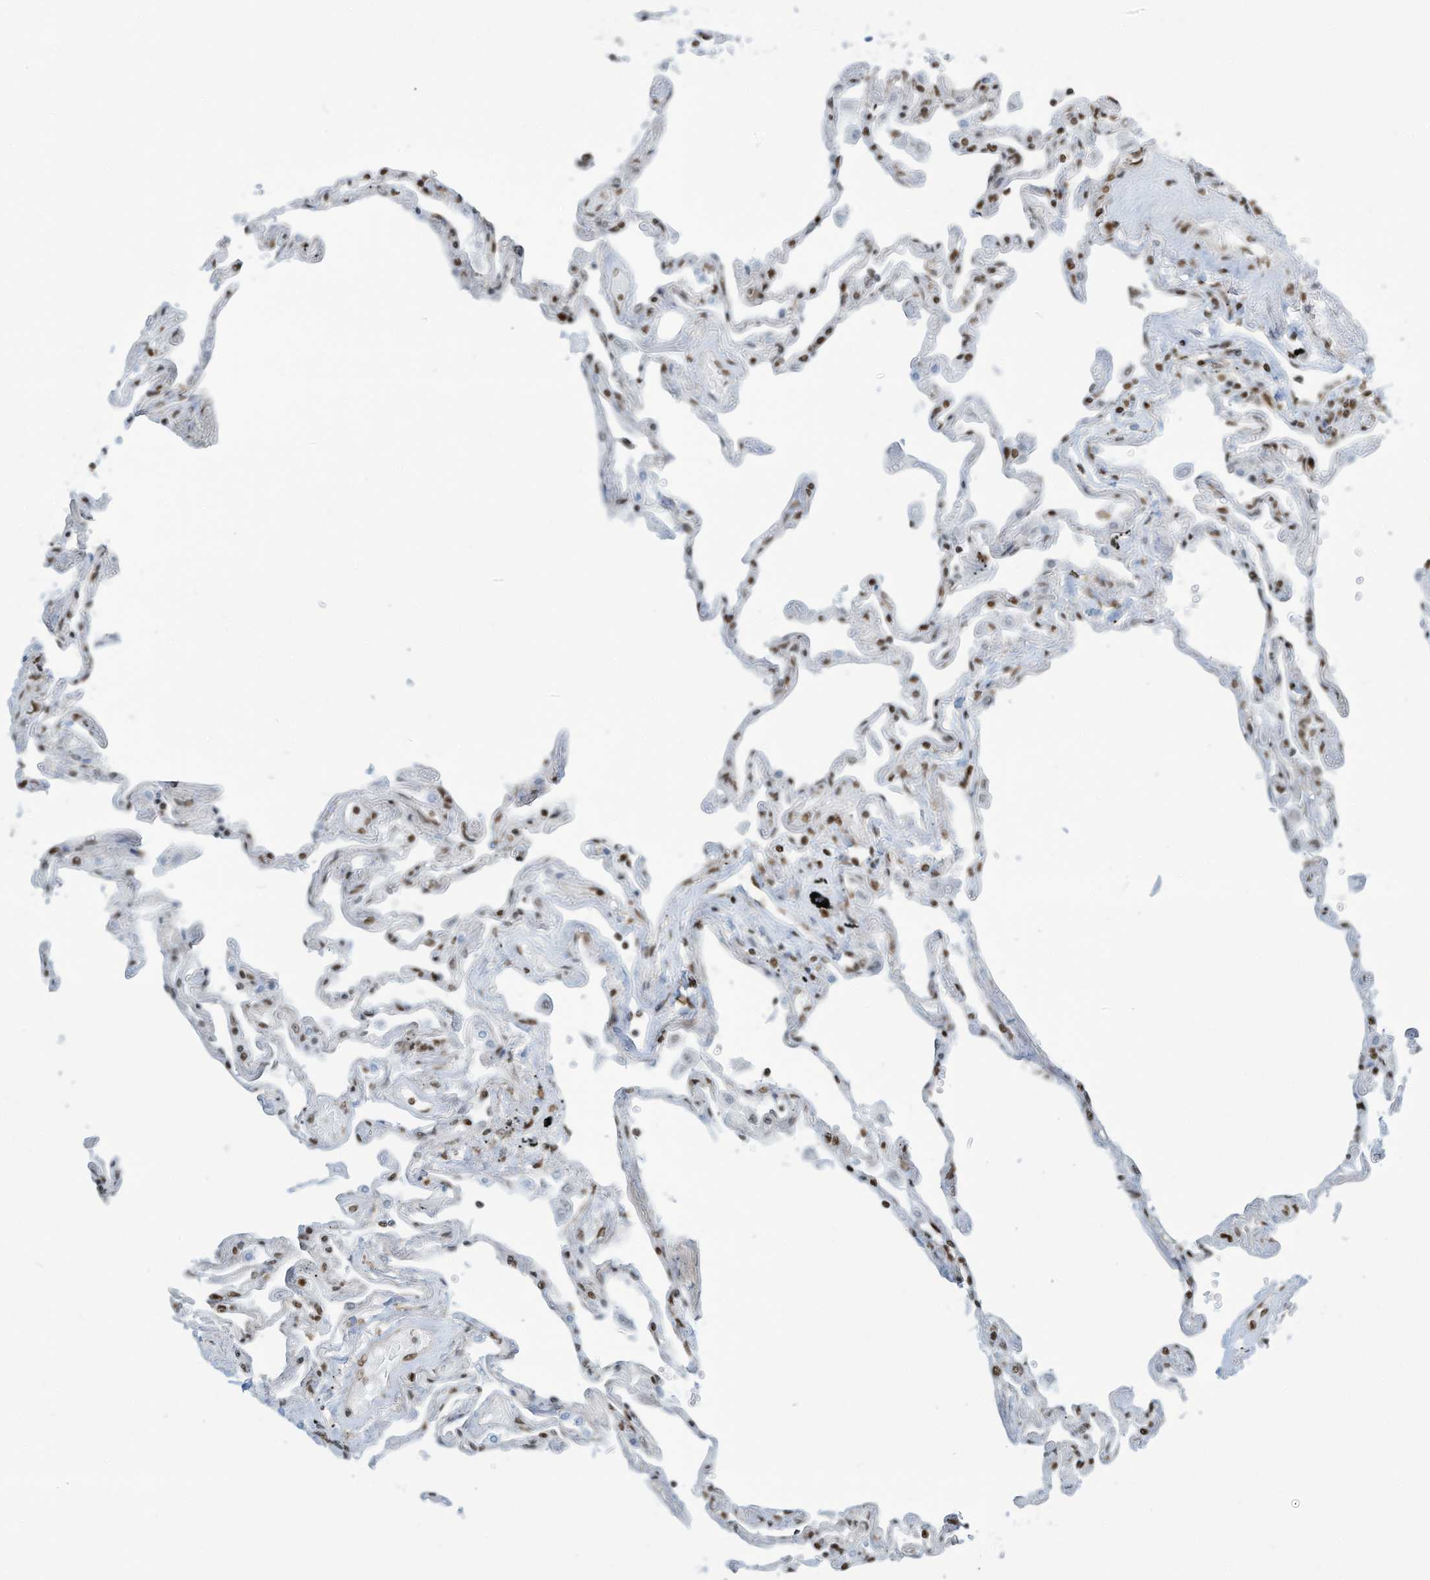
{"staining": {"intensity": "strong", "quantity": ">75%", "location": "nuclear"}, "tissue": "lung", "cell_type": "Alveolar cells", "image_type": "normal", "snomed": [{"axis": "morphology", "description": "Normal tissue, NOS"}, {"axis": "topography", "description": "Lung"}], "caption": "This photomicrograph demonstrates IHC staining of unremarkable human lung, with high strong nuclear positivity in approximately >75% of alveolar cells.", "gene": "ENSG00000257390", "patient": {"sex": "female", "age": 67}}